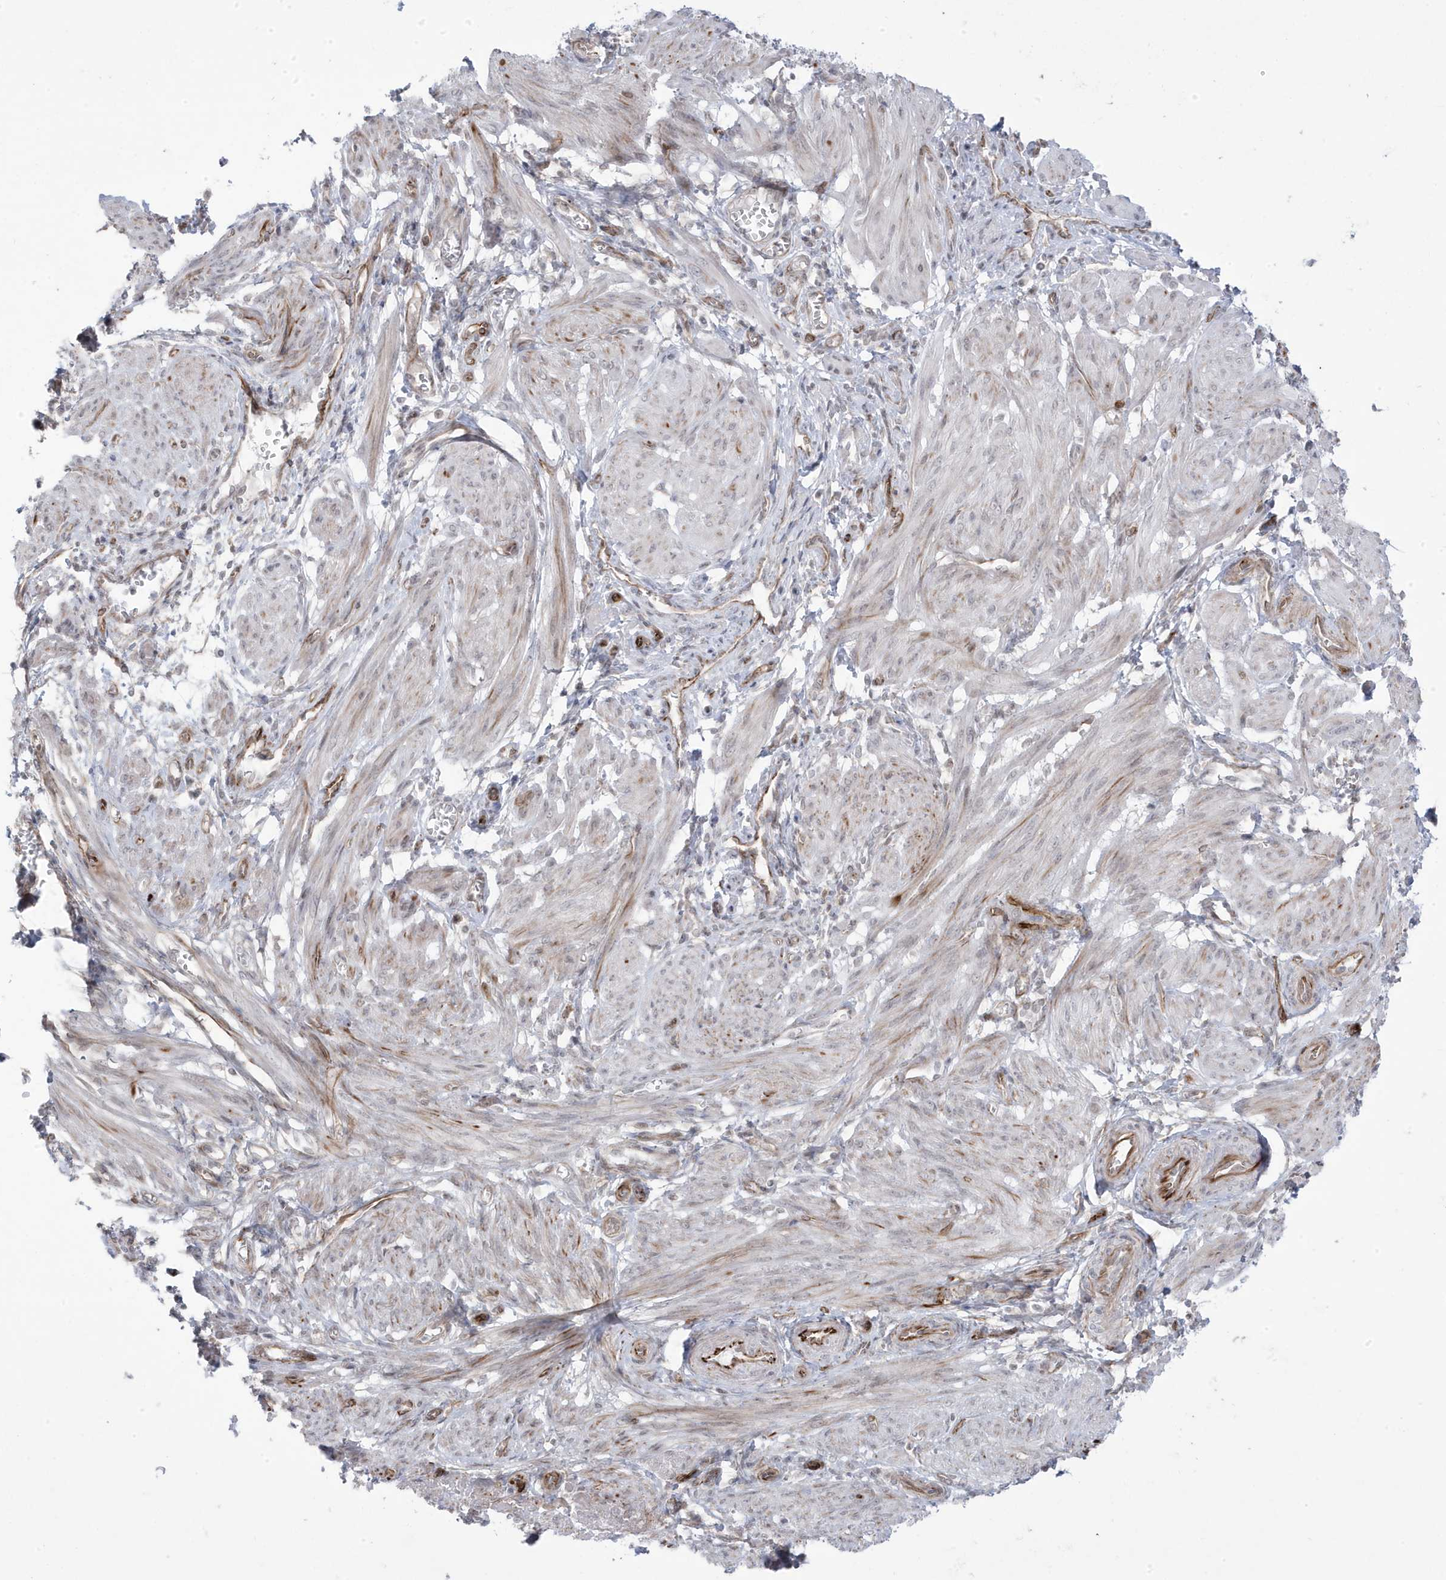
{"staining": {"intensity": "weak", "quantity": "<25%", "location": "cytoplasmic/membranous,nuclear"}, "tissue": "smooth muscle", "cell_type": "Smooth muscle cells", "image_type": "normal", "snomed": [{"axis": "morphology", "description": "Normal tissue, NOS"}, {"axis": "topography", "description": "Smooth muscle"}], "caption": "Immunohistochemical staining of benign human smooth muscle demonstrates no significant expression in smooth muscle cells. The staining was performed using DAB to visualize the protein expression in brown, while the nuclei were stained in blue with hematoxylin (Magnification: 20x).", "gene": "ADAMTSL3", "patient": {"sex": "female", "age": 39}}